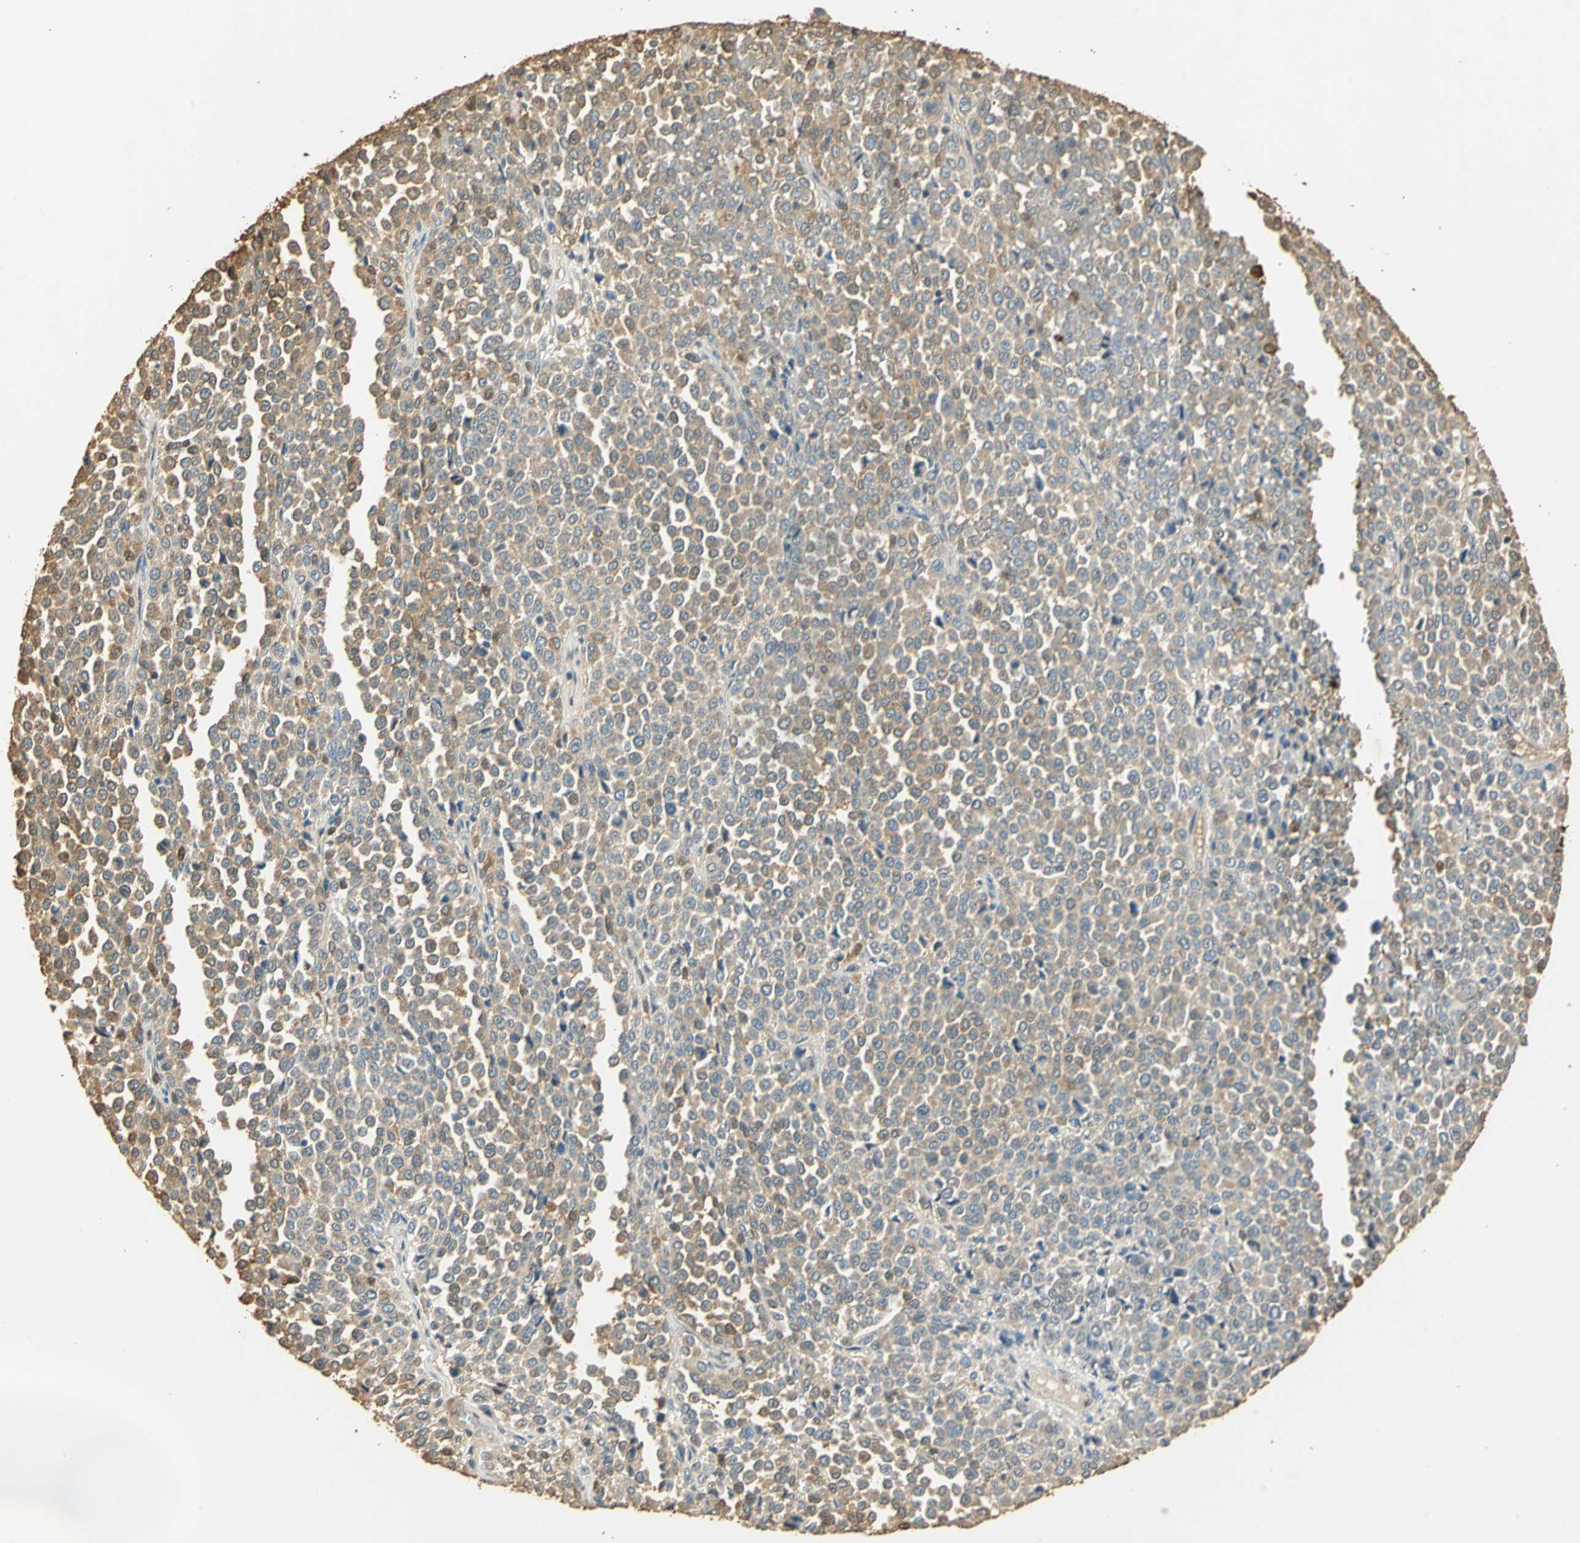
{"staining": {"intensity": "weak", "quantity": ">75%", "location": "cytoplasmic/membranous"}, "tissue": "melanoma", "cell_type": "Tumor cells", "image_type": "cancer", "snomed": [{"axis": "morphology", "description": "Malignant melanoma, Metastatic site"}, {"axis": "topography", "description": "Pancreas"}], "caption": "DAB immunohistochemical staining of human malignant melanoma (metastatic site) exhibits weak cytoplasmic/membranous protein expression in approximately >75% of tumor cells. Using DAB (3,3'-diaminobenzidine) (brown) and hematoxylin (blue) stains, captured at high magnification using brightfield microscopy.", "gene": "GAPDH", "patient": {"sex": "female", "age": 30}}